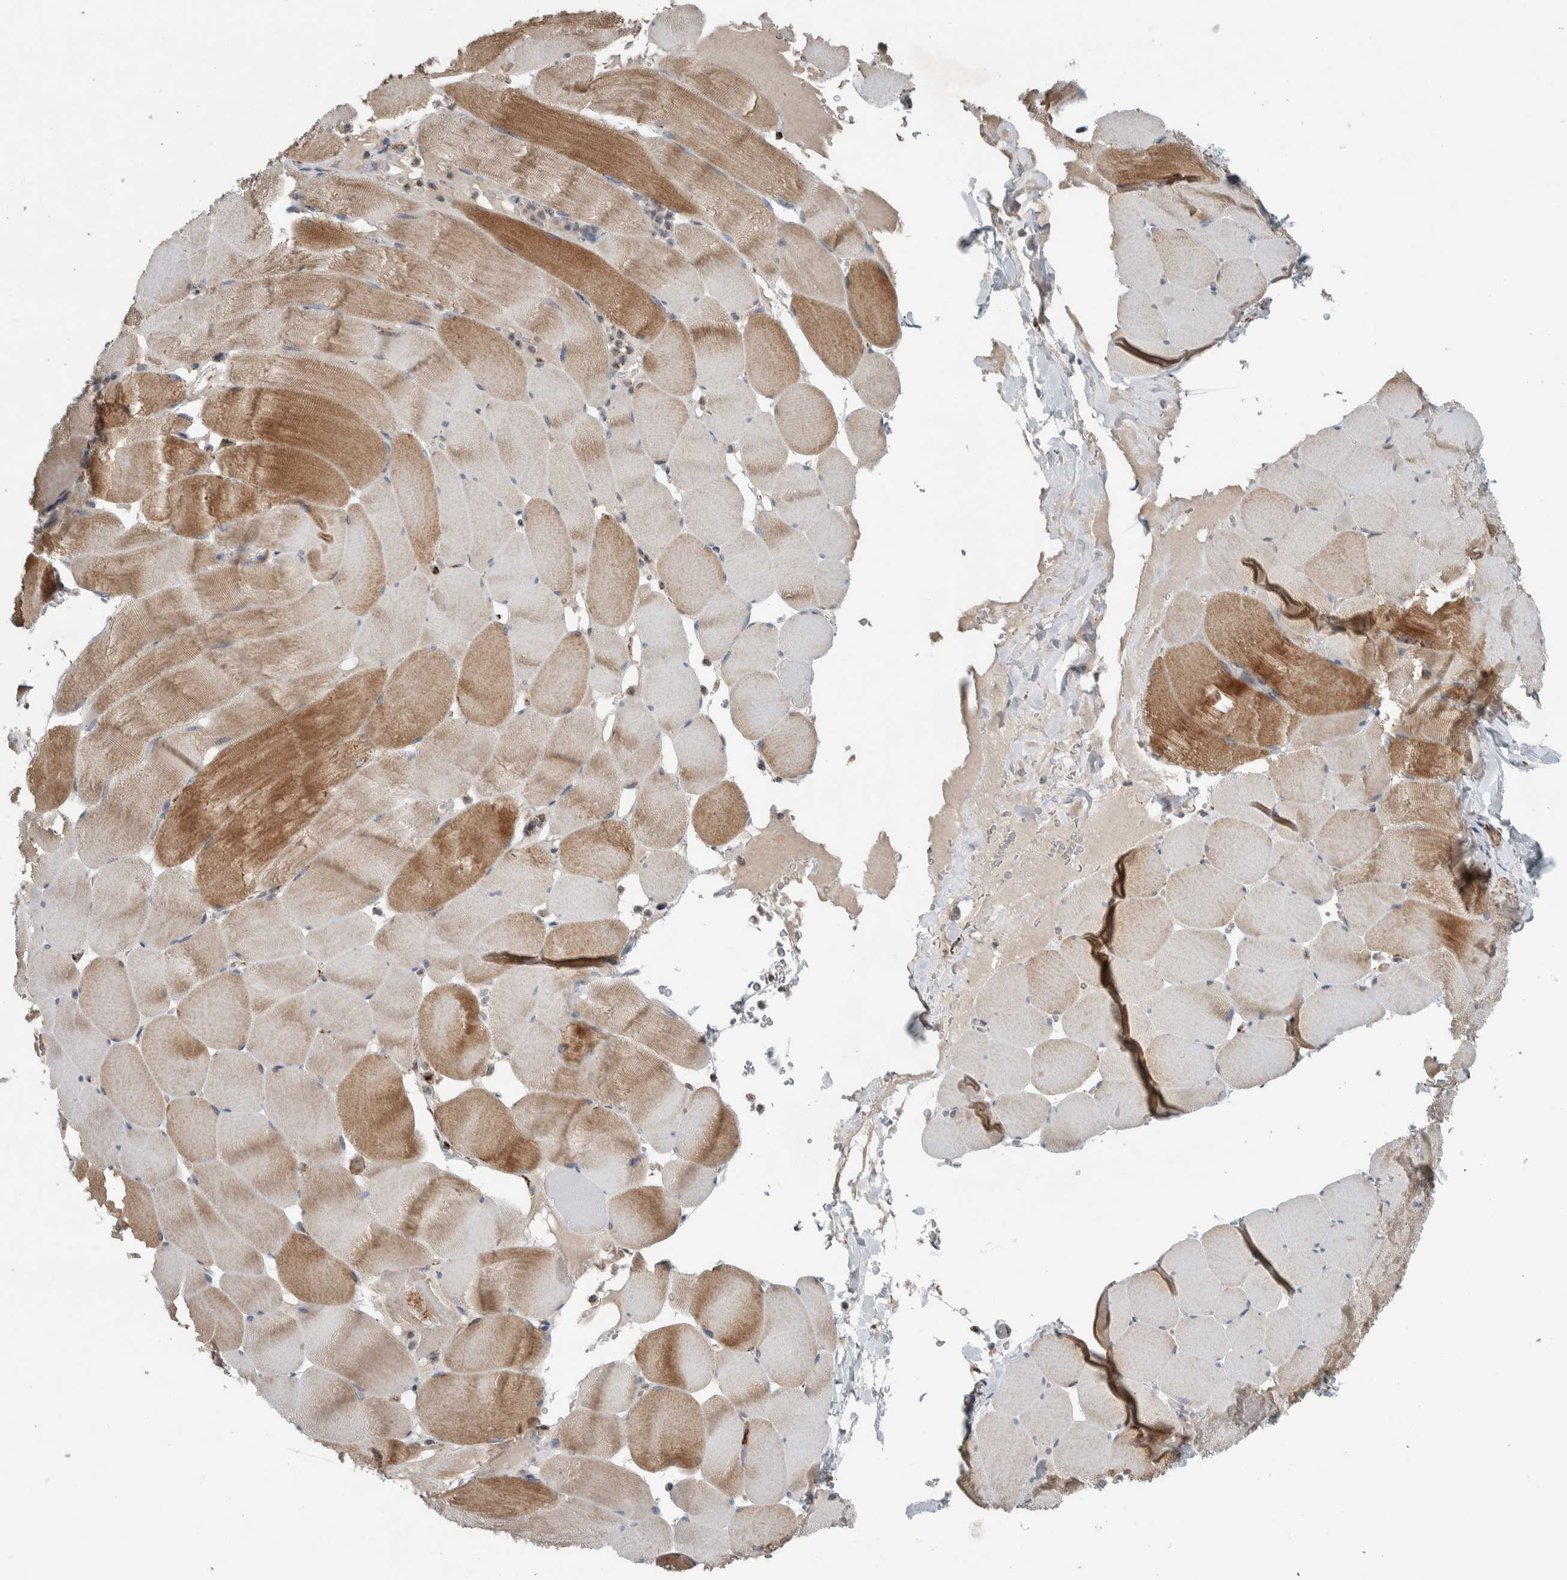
{"staining": {"intensity": "moderate", "quantity": ">75%", "location": "cytoplasmic/membranous"}, "tissue": "skeletal muscle", "cell_type": "Myocytes", "image_type": "normal", "snomed": [{"axis": "morphology", "description": "Normal tissue, NOS"}, {"axis": "topography", "description": "Skeletal muscle"}], "caption": "Protein expression analysis of unremarkable skeletal muscle shows moderate cytoplasmic/membranous positivity in approximately >75% of myocytes. (Brightfield microscopy of DAB IHC at high magnification).", "gene": "CNTROB", "patient": {"sex": "male", "age": 62}}